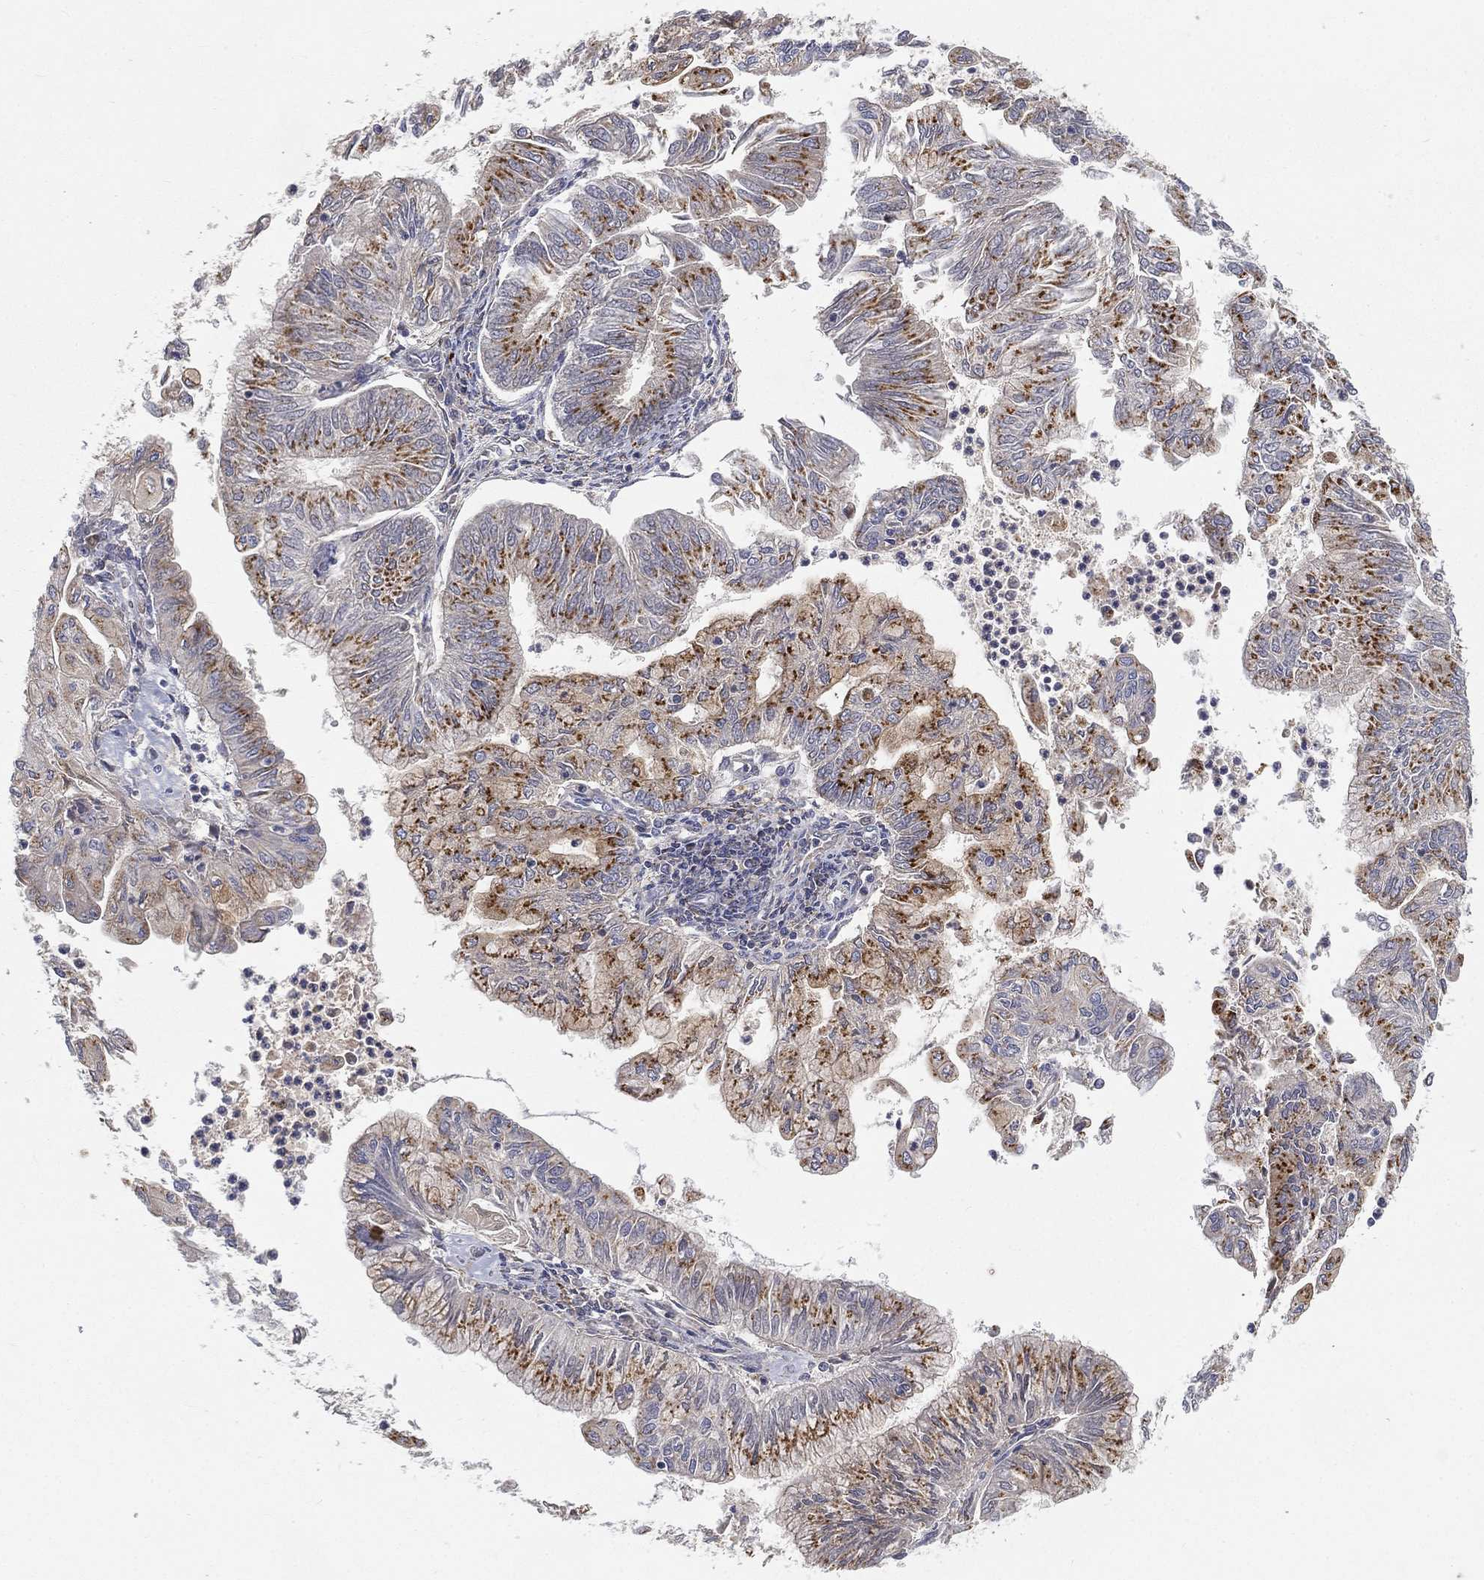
{"staining": {"intensity": "strong", "quantity": "25%-75%", "location": "cytoplasmic/membranous"}, "tissue": "endometrial cancer", "cell_type": "Tumor cells", "image_type": "cancer", "snomed": [{"axis": "morphology", "description": "Adenocarcinoma, NOS"}, {"axis": "topography", "description": "Endometrium"}], "caption": "IHC (DAB) staining of adenocarcinoma (endometrial) exhibits strong cytoplasmic/membranous protein positivity in approximately 25%-75% of tumor cells.", "gene": "CTSL", "patient": {"sex": "female", "age": 59}}